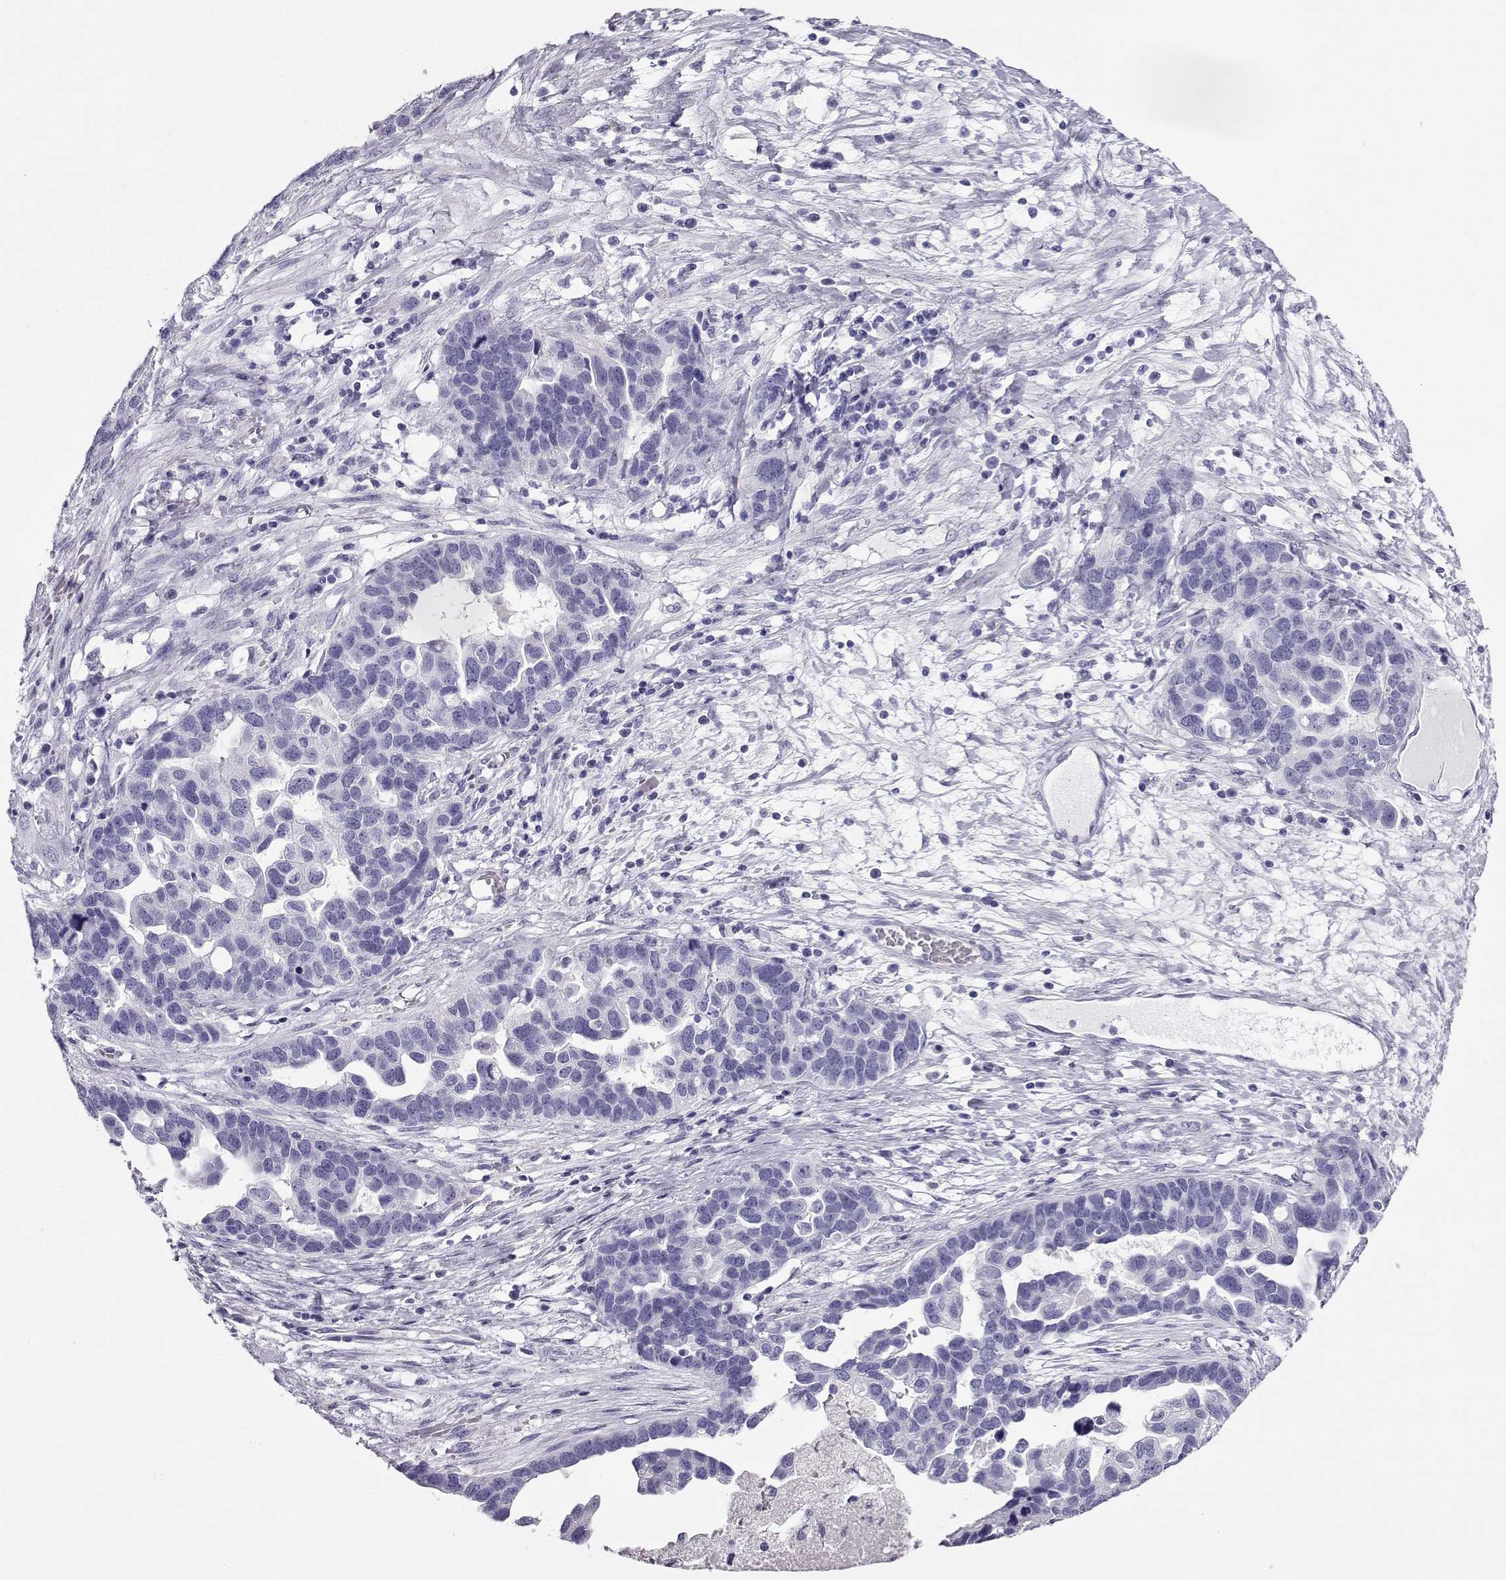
{"staining": {"intensity": "negative", "quantity": "none", "location": "none"}, "tissue": "ovarian cancer", "cell_type": "Tumor cells", "image_type": "cancer", "snomed": [{"axis": "morphology", "description": "Cystadenocarcinoma, serous, NOS"}, {"axis": "topography", "description": "Ovary"}], "caption": "Micrograph shows no significant protein staining in tumor cells of serous cystadenocarcinoma (ovarian).", "gene": "CRX", "patient": {"sex": "female", "age": 54}}